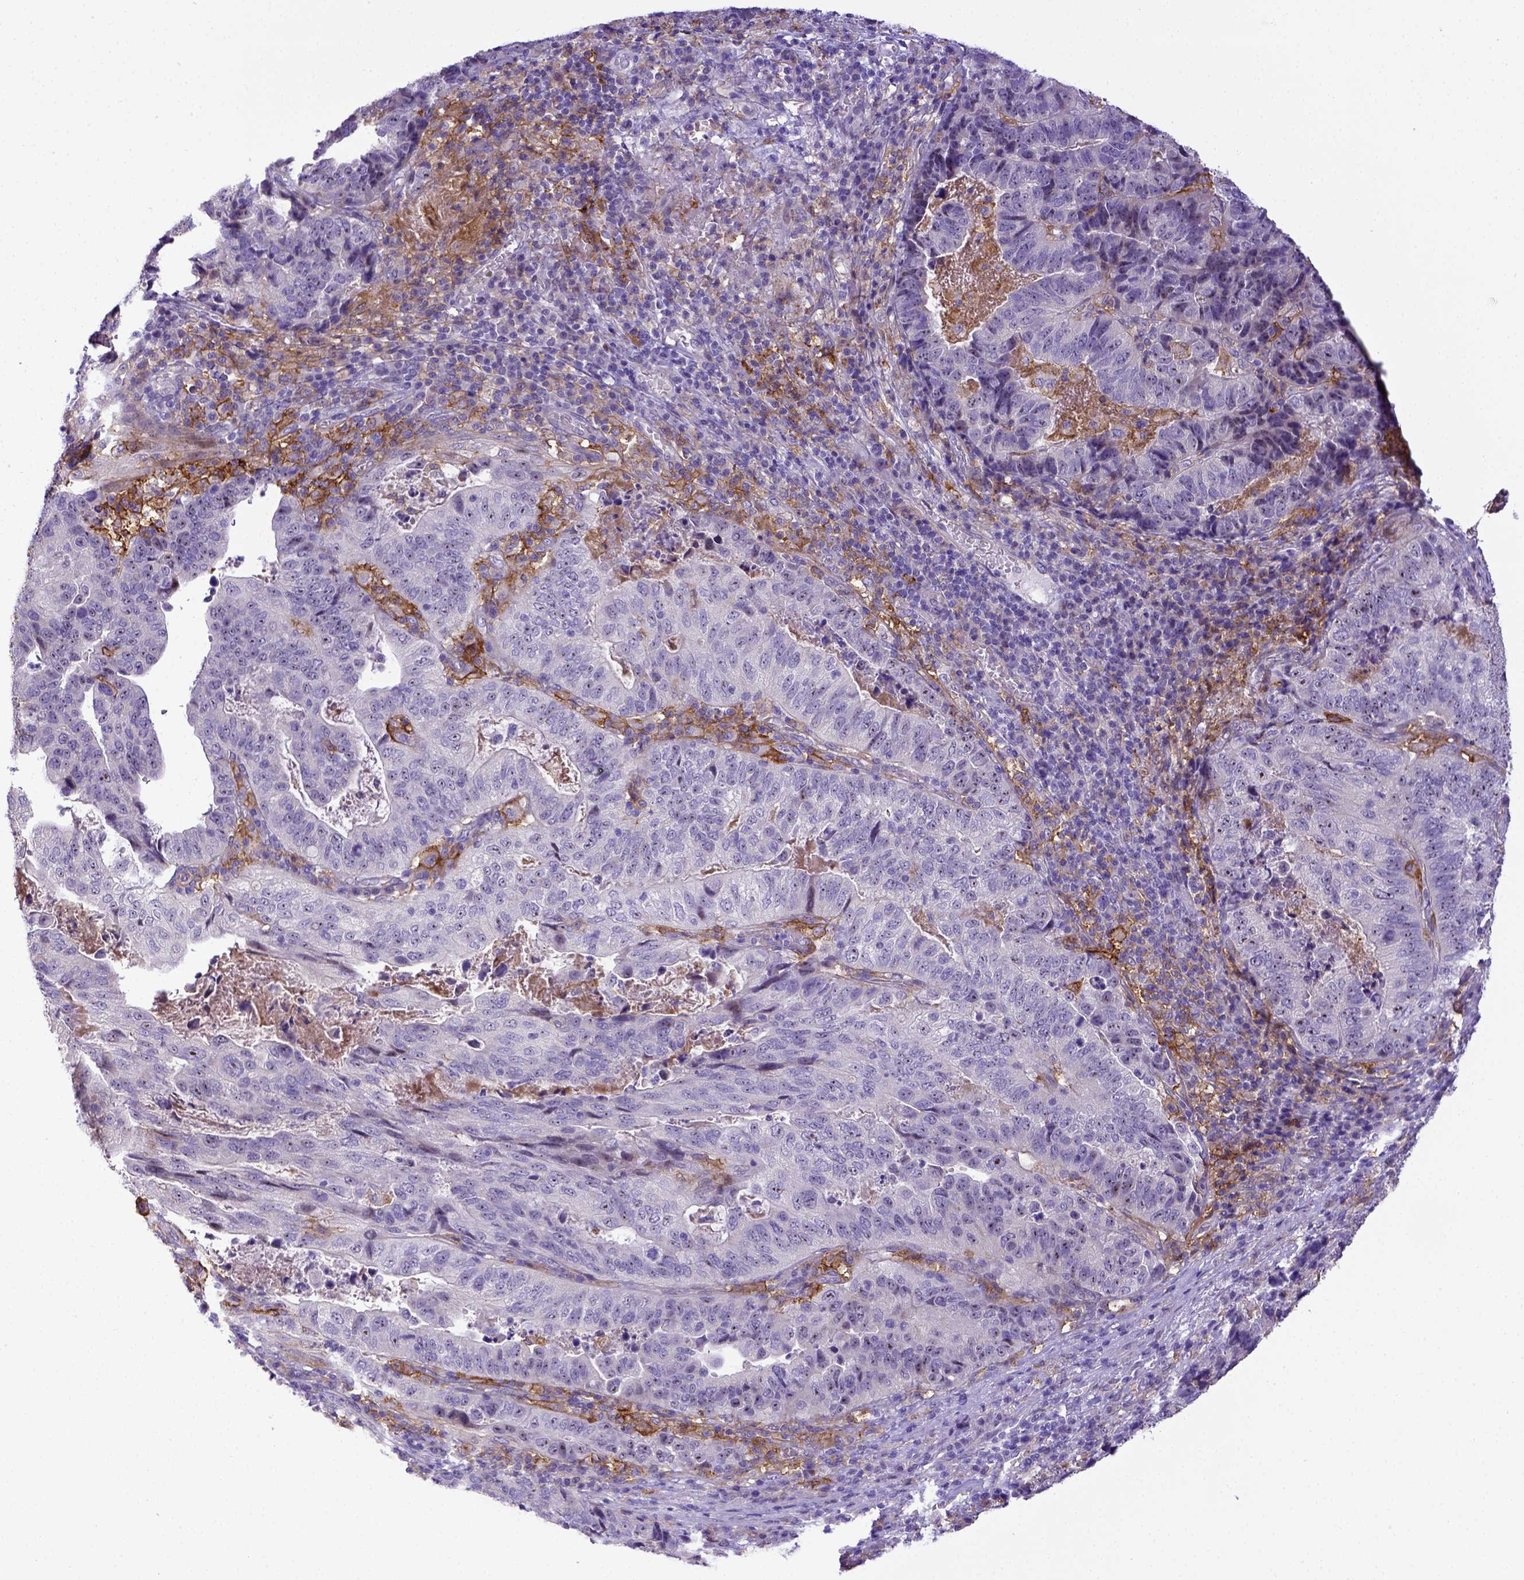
{"staining": {"intensity": "negative", "quantity": "none", "location": "none"}, "tissue": "stomach cancer", "cell_type": "Tumor cells", "image_type": "cancer", "snomed": [{"axis": "morphology", "description": "Adenocarcinoma, NOS"}, {"axis": "topography", "description": "Stomach, upper"}], "caption": "Micrograph shows no significant protein positivity in tumor cells of stomach cancer.", "gene": "CD40", "patient": {"sex": "female", "age": 67}}